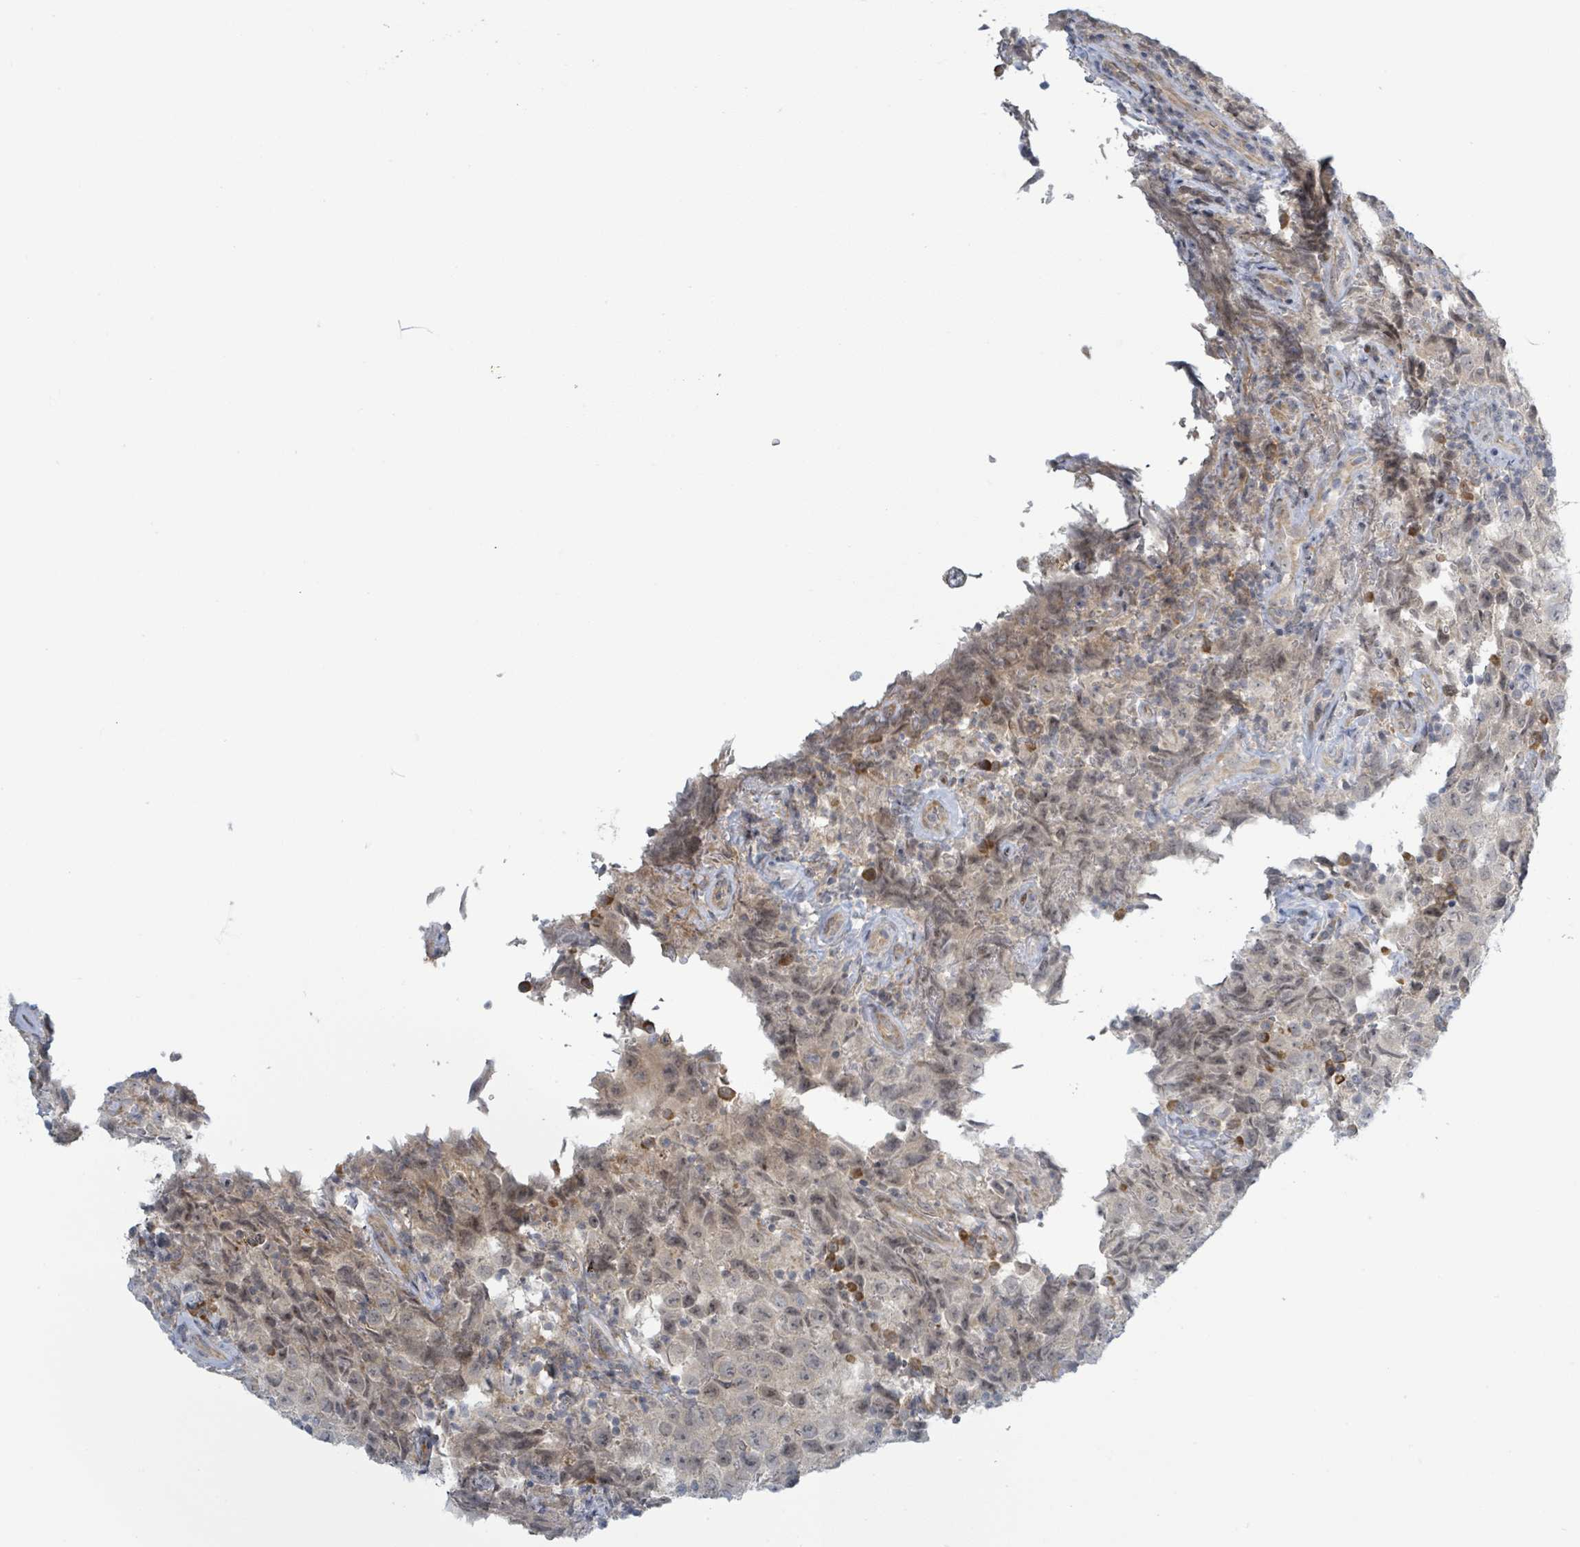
{"staining": {"intensity": "weak", "quantity": "25%-75%", "location": "cytoplasmic/membranous,nuclear"}, "tissue": "testis cancer", "cell_type": "Tumor cells", "image_type": "cancer", "snomed": [{"axis": "morphology", "description": "Seminoma, NOS"}, {"axis": "morphology", "description": "Carcinoma, Embryonal, NOS"}, {"axis": "topography", "description": "Testis"}], "caption": "A micrograph of human testis cancer (embryonal carcinoma) stained for a protein exhibits weak cytoplasmic/membranous and nuclear brown staining in tumor cells.", "gene": "RPL32", "patient": {"sex": "male", "age": 41}}